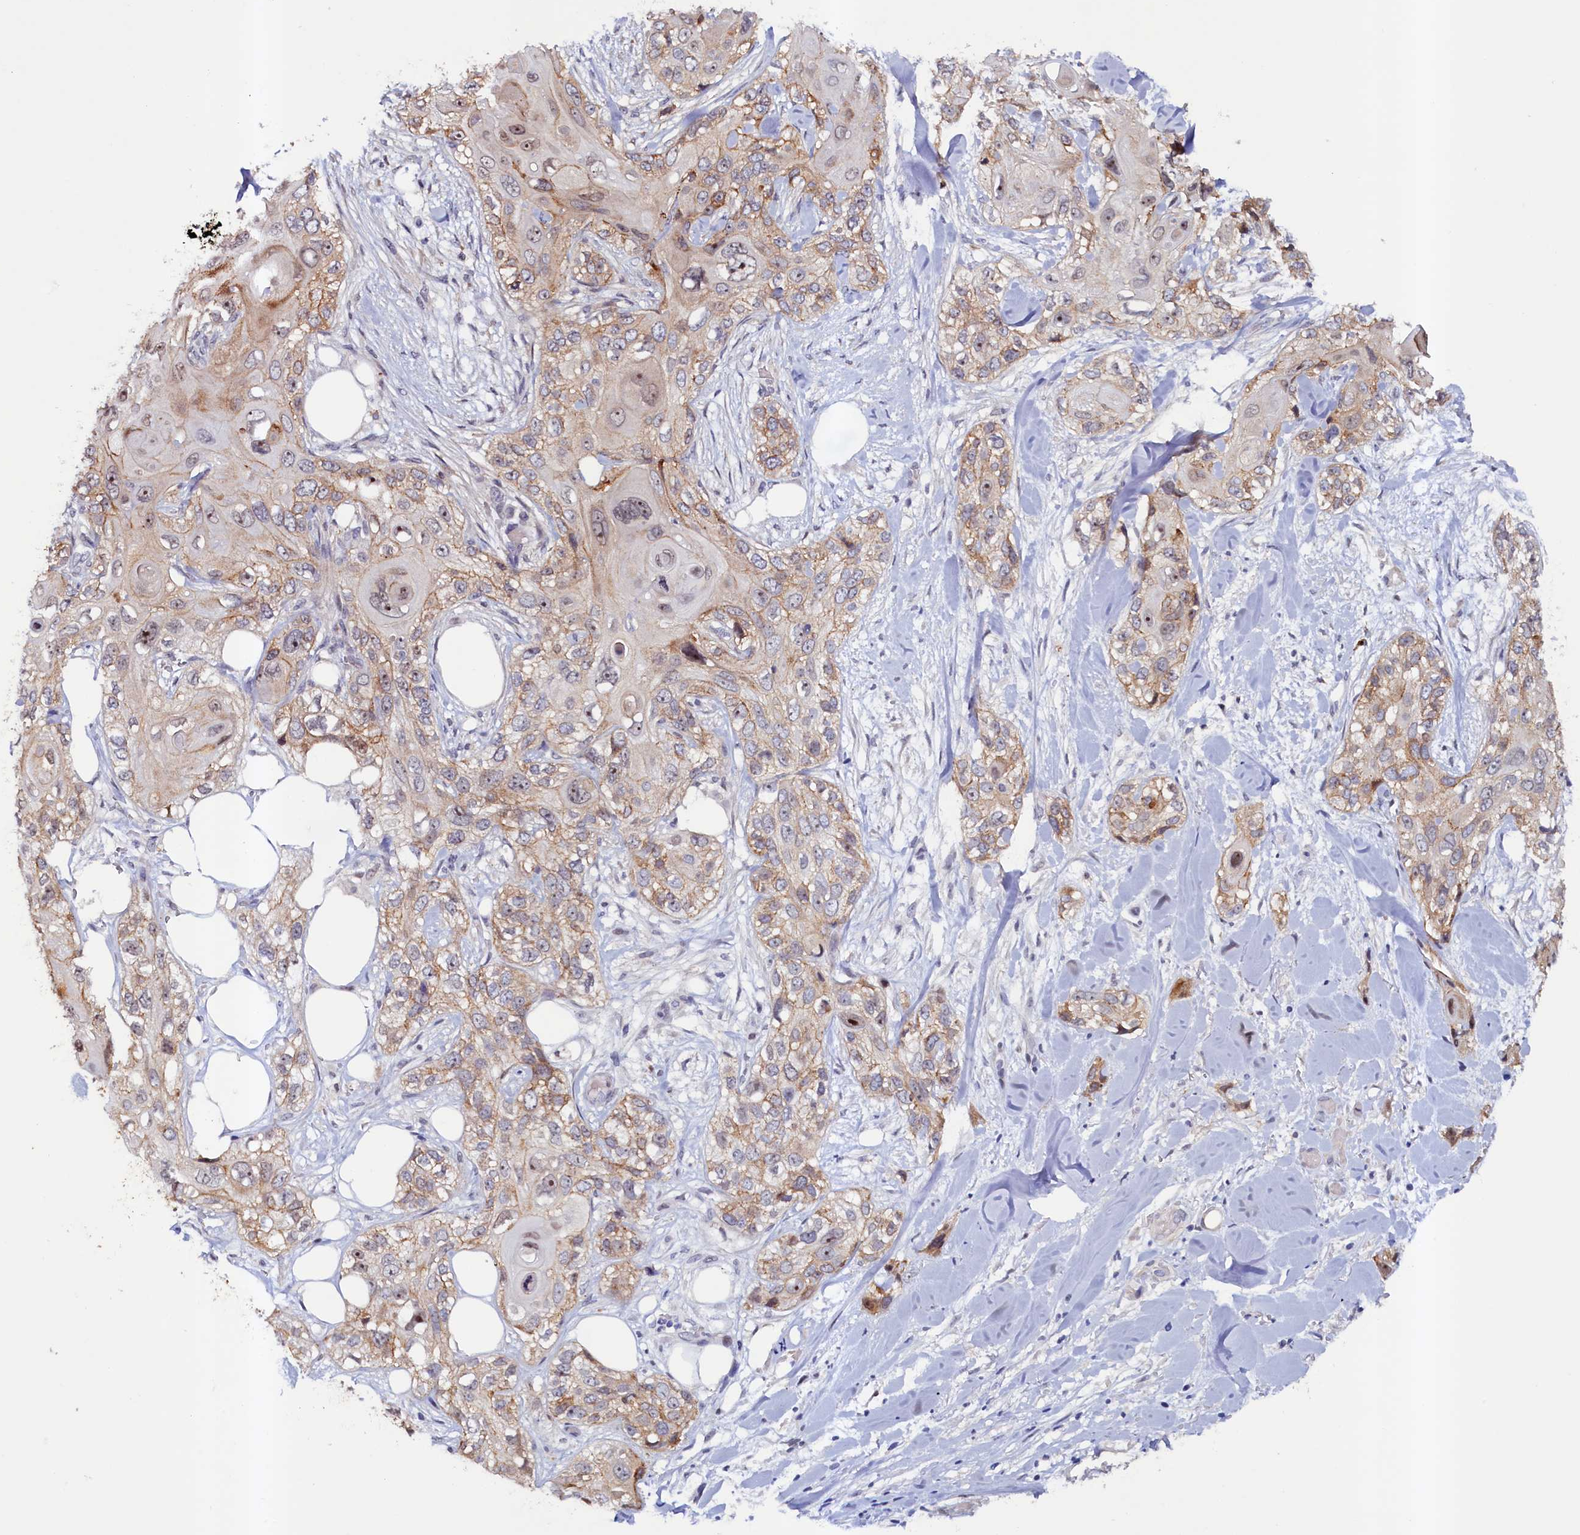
{"staining": {"intensity": "moderate", "quantity": "<25%", "location": "cytoplasmic/membranous,nuclear"}, "tissue": "skin cancer", "cell_type": "Tumor cells", "image_type": "cancer", "snomed": [{"axis": "morphology", "description": "Normal tissue, NOS"}, {"axis": "morphology", "description": "Squamous cell carcinoma, NOS"}, {"axis": "topography", "description": "Skin"}], "caption": "Immunohistochemistry (IHC) of human skin cancer shows low levels of moderate cytoplasmic/membranous and nuclear expression in approximately <25% of tumor cells.", "gene": "PACSIN3", "patient": {"sex": "male", "age": 72}}